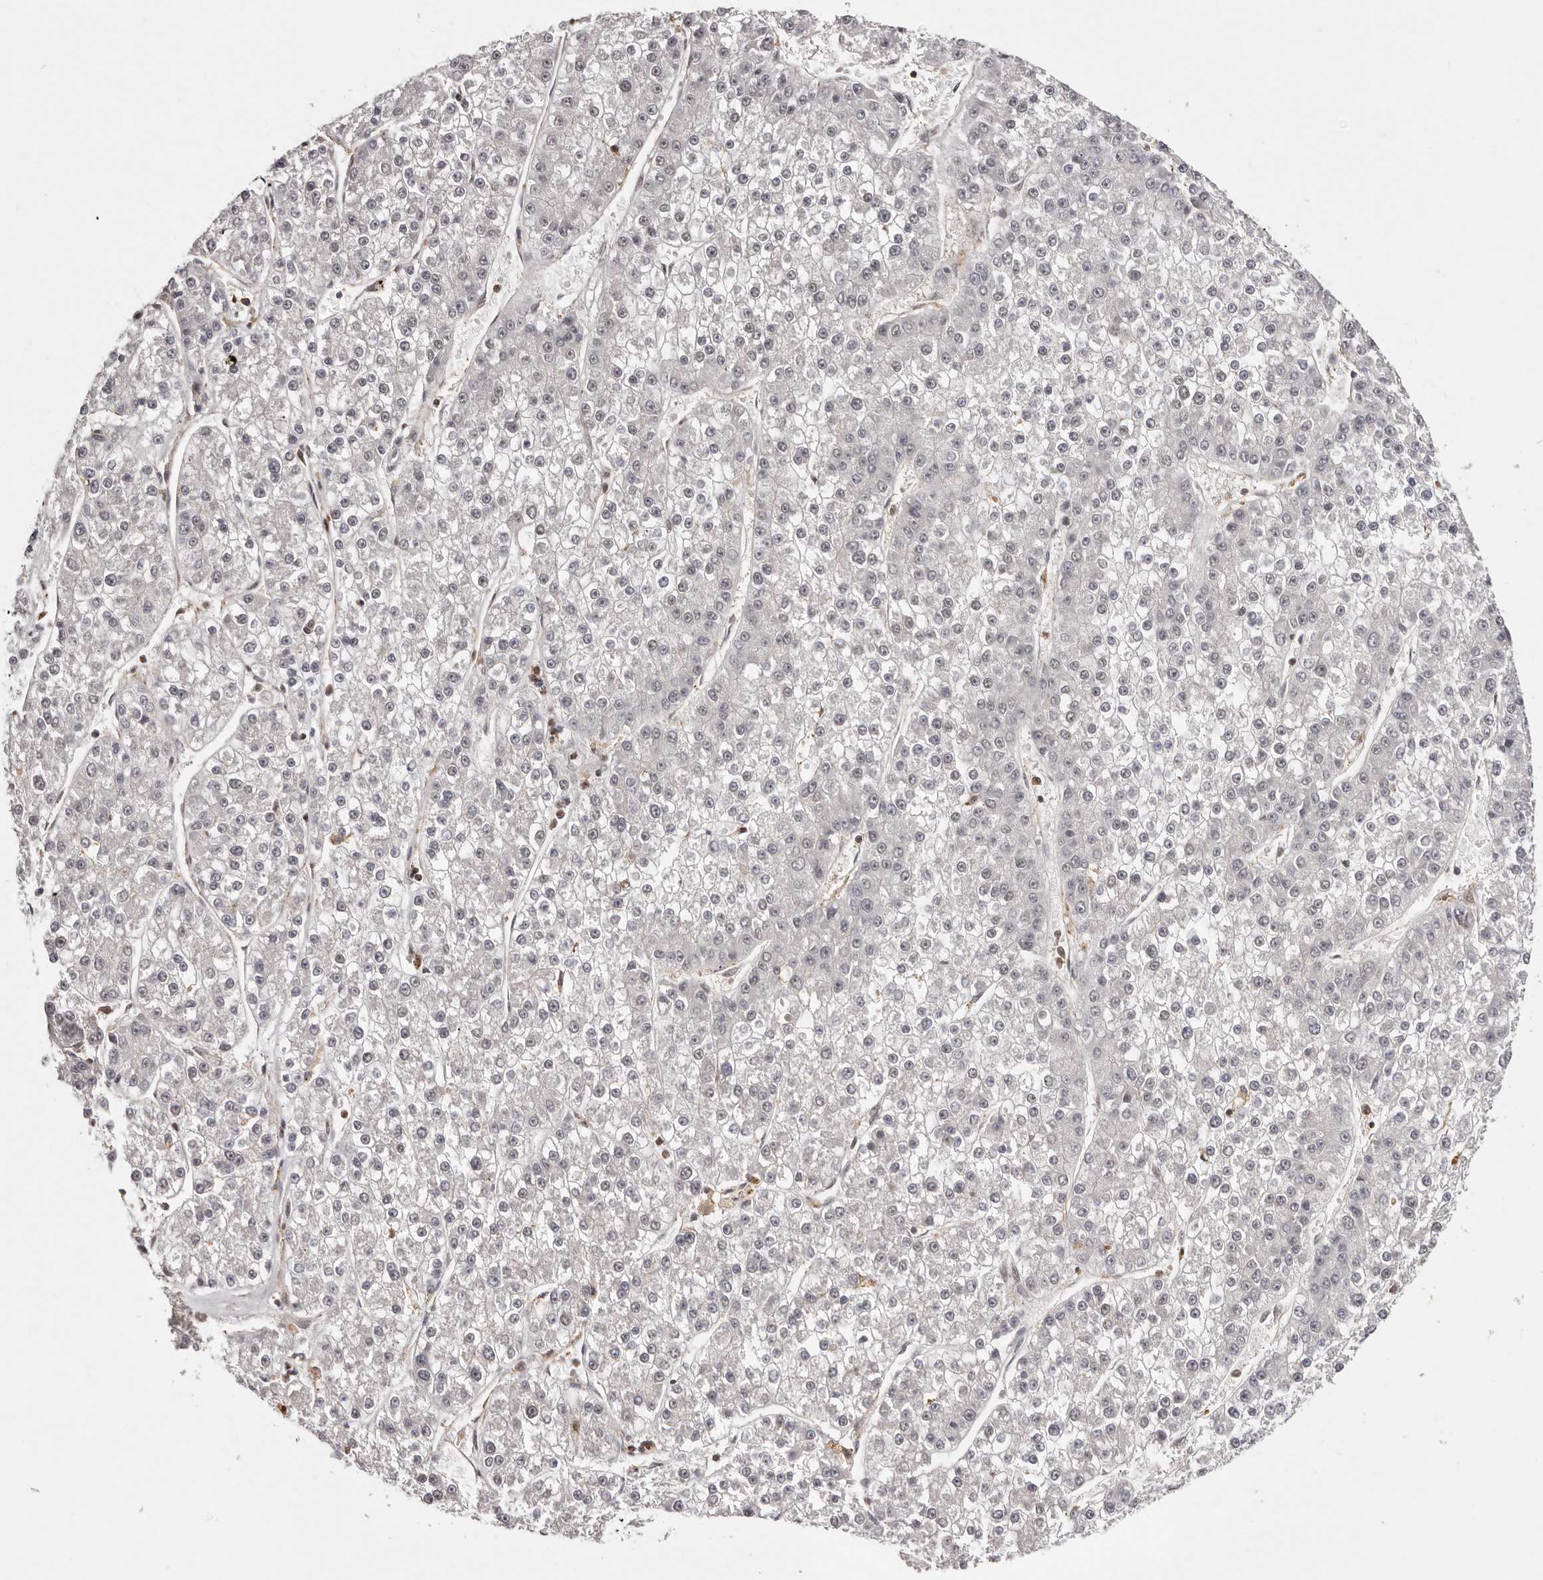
{"staining": {"intensity": "negative", "quantity": "none", "location": "none"}, "tissue": "liver cancer", "cell_type": "Tumor cells", "image_type": "cancer", "snomed": [{"axis": "morphology", "description": "Carcinoma, Hepatocellular, NOS"}, {"axis": "topography", "description": "Liver"}], "caption": "This is an IHC image of liver cancer (hepatocellular carcinoma). There is no expression in tumor cells.", "gene": "FBXO5", "patient": {"sex": "female", "age": 73}}